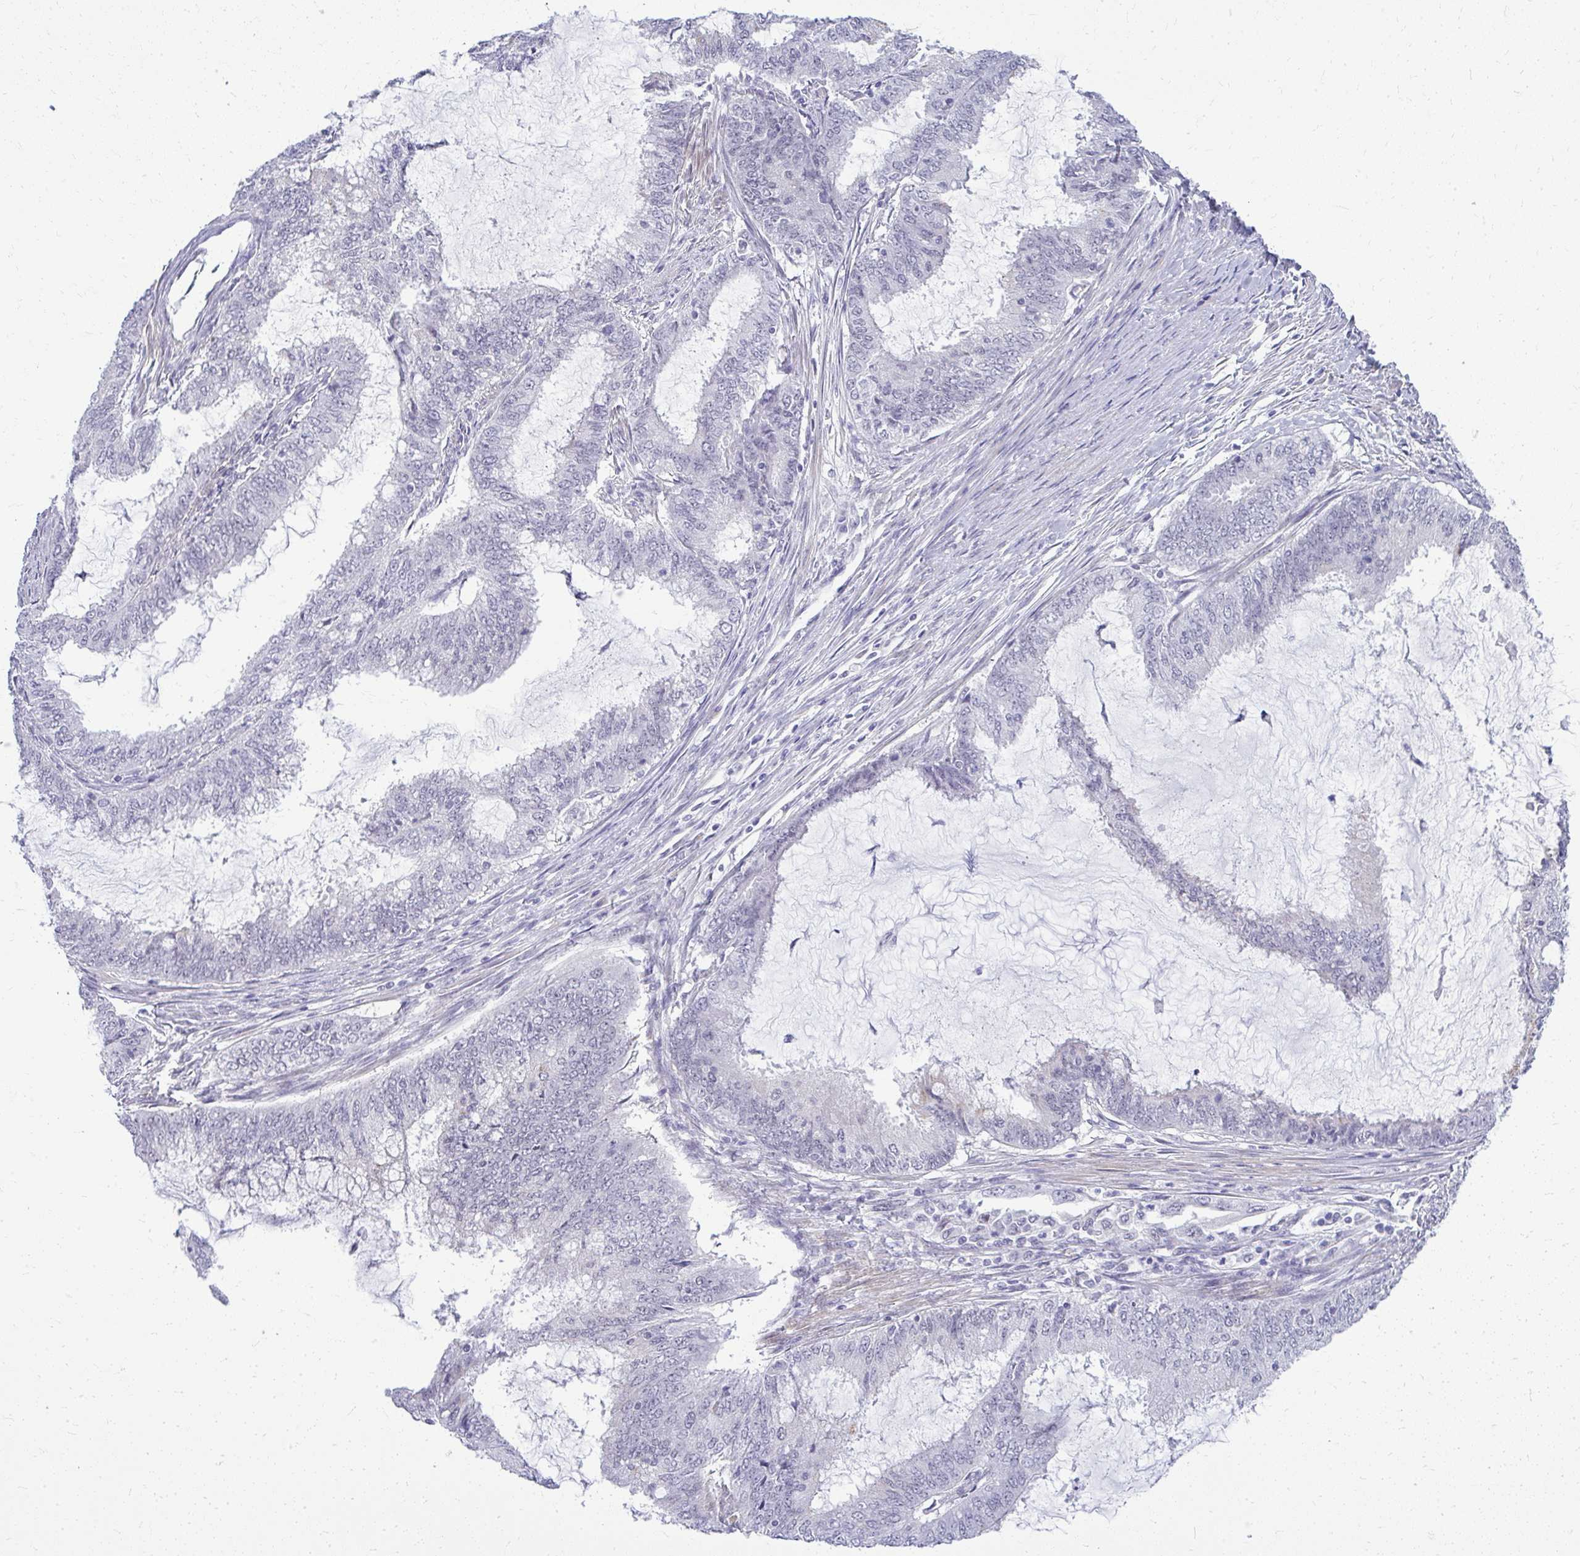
{"staining": {"intensity": "negative", "quantity": "none", "location": "none"}, "tissue": "endometrial cancer", "cell_type": "Tumor cells", "image_type": "cancer", "snomed": [{"axis": "morphology", "description": "Adenocarcinoma, NOS"}, {"axis": "topography", "description": "Endometrium"}], "caption": "Photomicrograph shows no significant protein staining in tumor cells of endometrial adenocarcinoma.", "gene": "TEX33", "patient": {"sex": "female", "age": 51}}